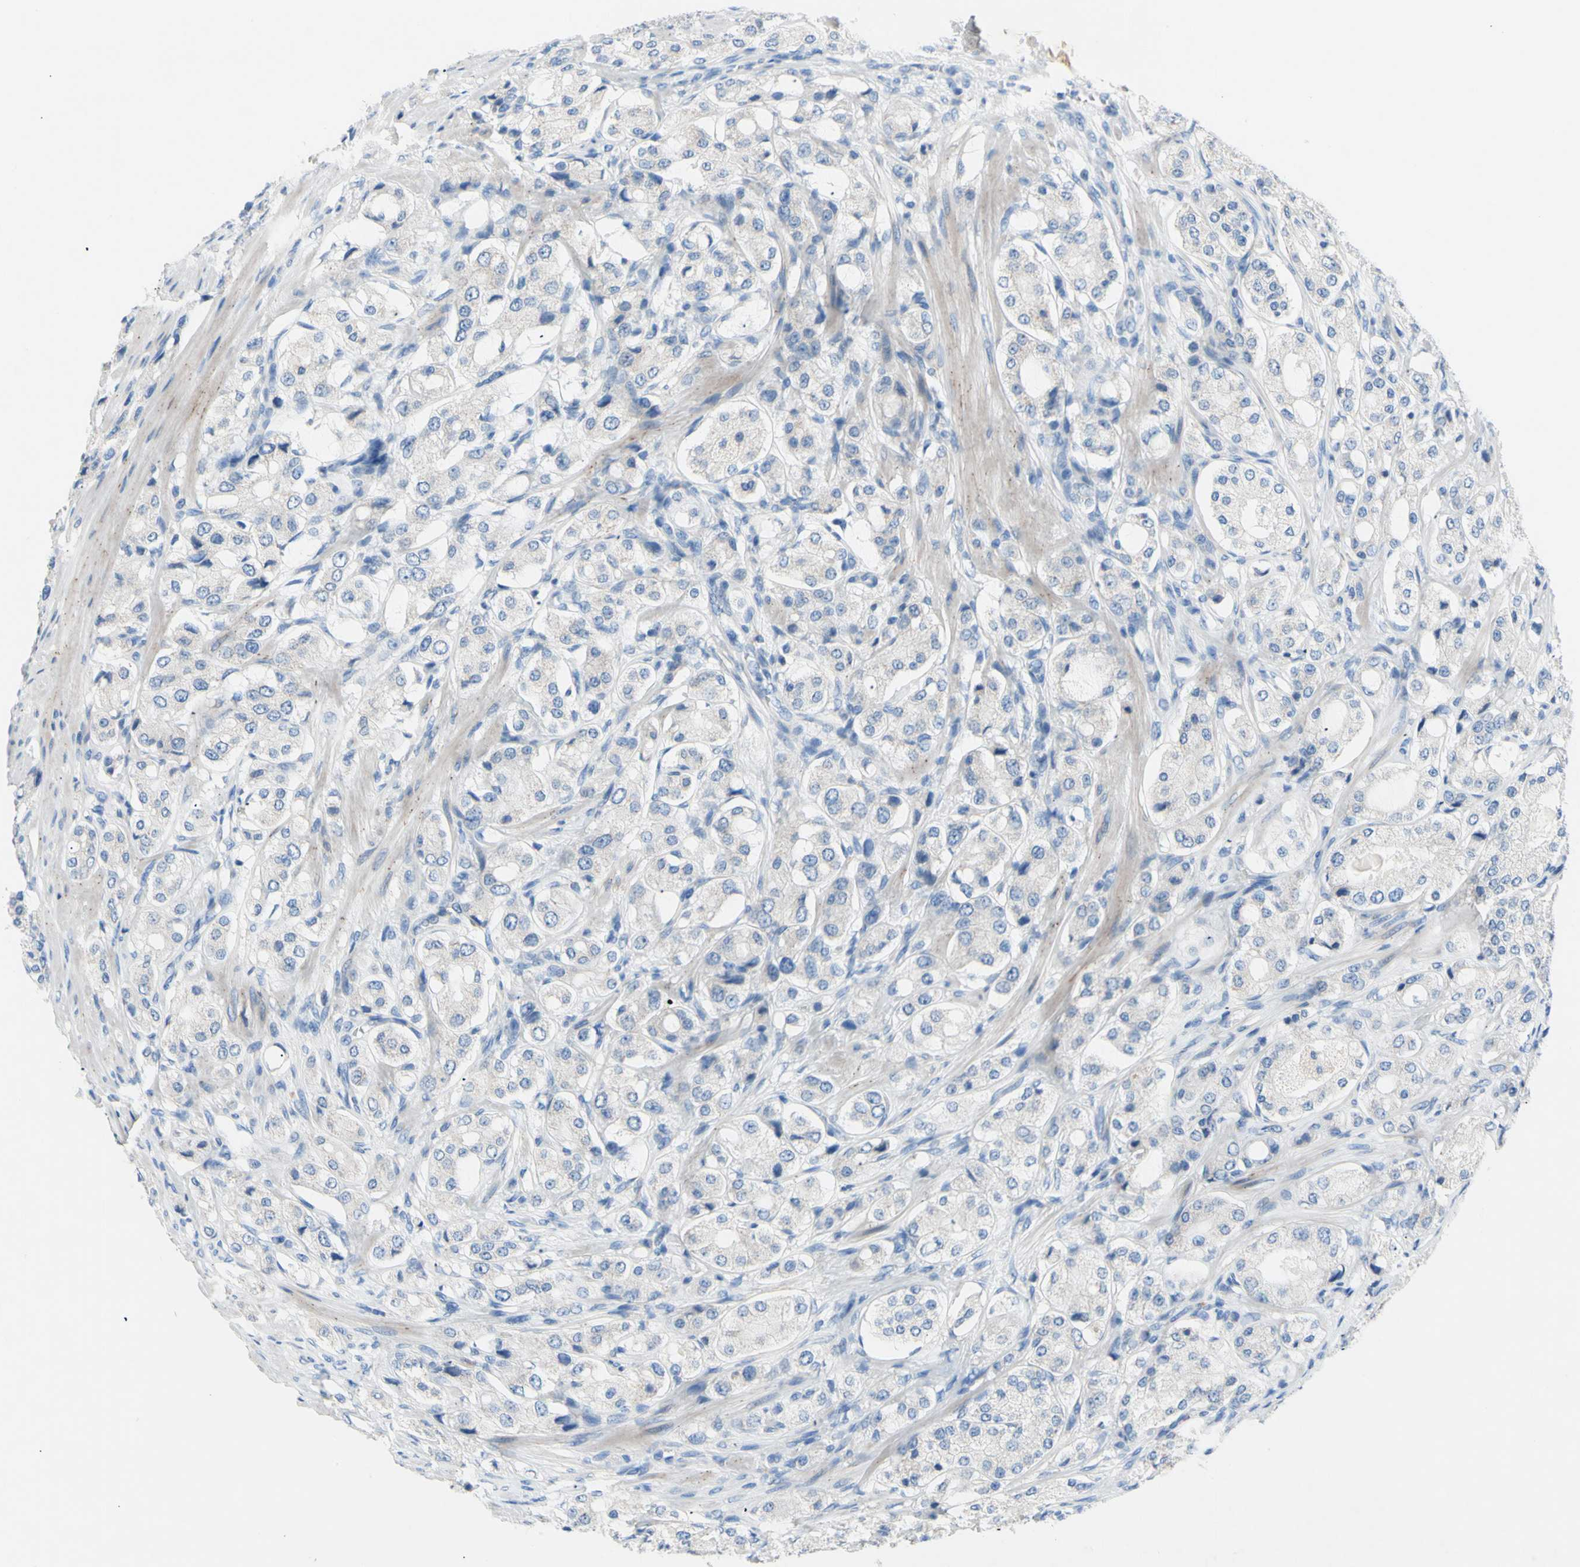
{"staining": {"intensity": "negative", "quantity": "none", "location": "none"}, "tissue": "prostate cancer", "cell_type": "Tumor cells", "image_type": "cancer", "snomed": [{"axis": "morphology", "description": "Adenocarcinoma, High grade"}, {"axis": "topography", "description": "Prostate"}], "caption": "A photomicrograph of prostate cancer (high-grade adenocarcinoma) stained for a protein exhibits no brown staining in tumor cells.", "gene": "TMIGD2", "patient": {"sex": "male", "age": 65}}